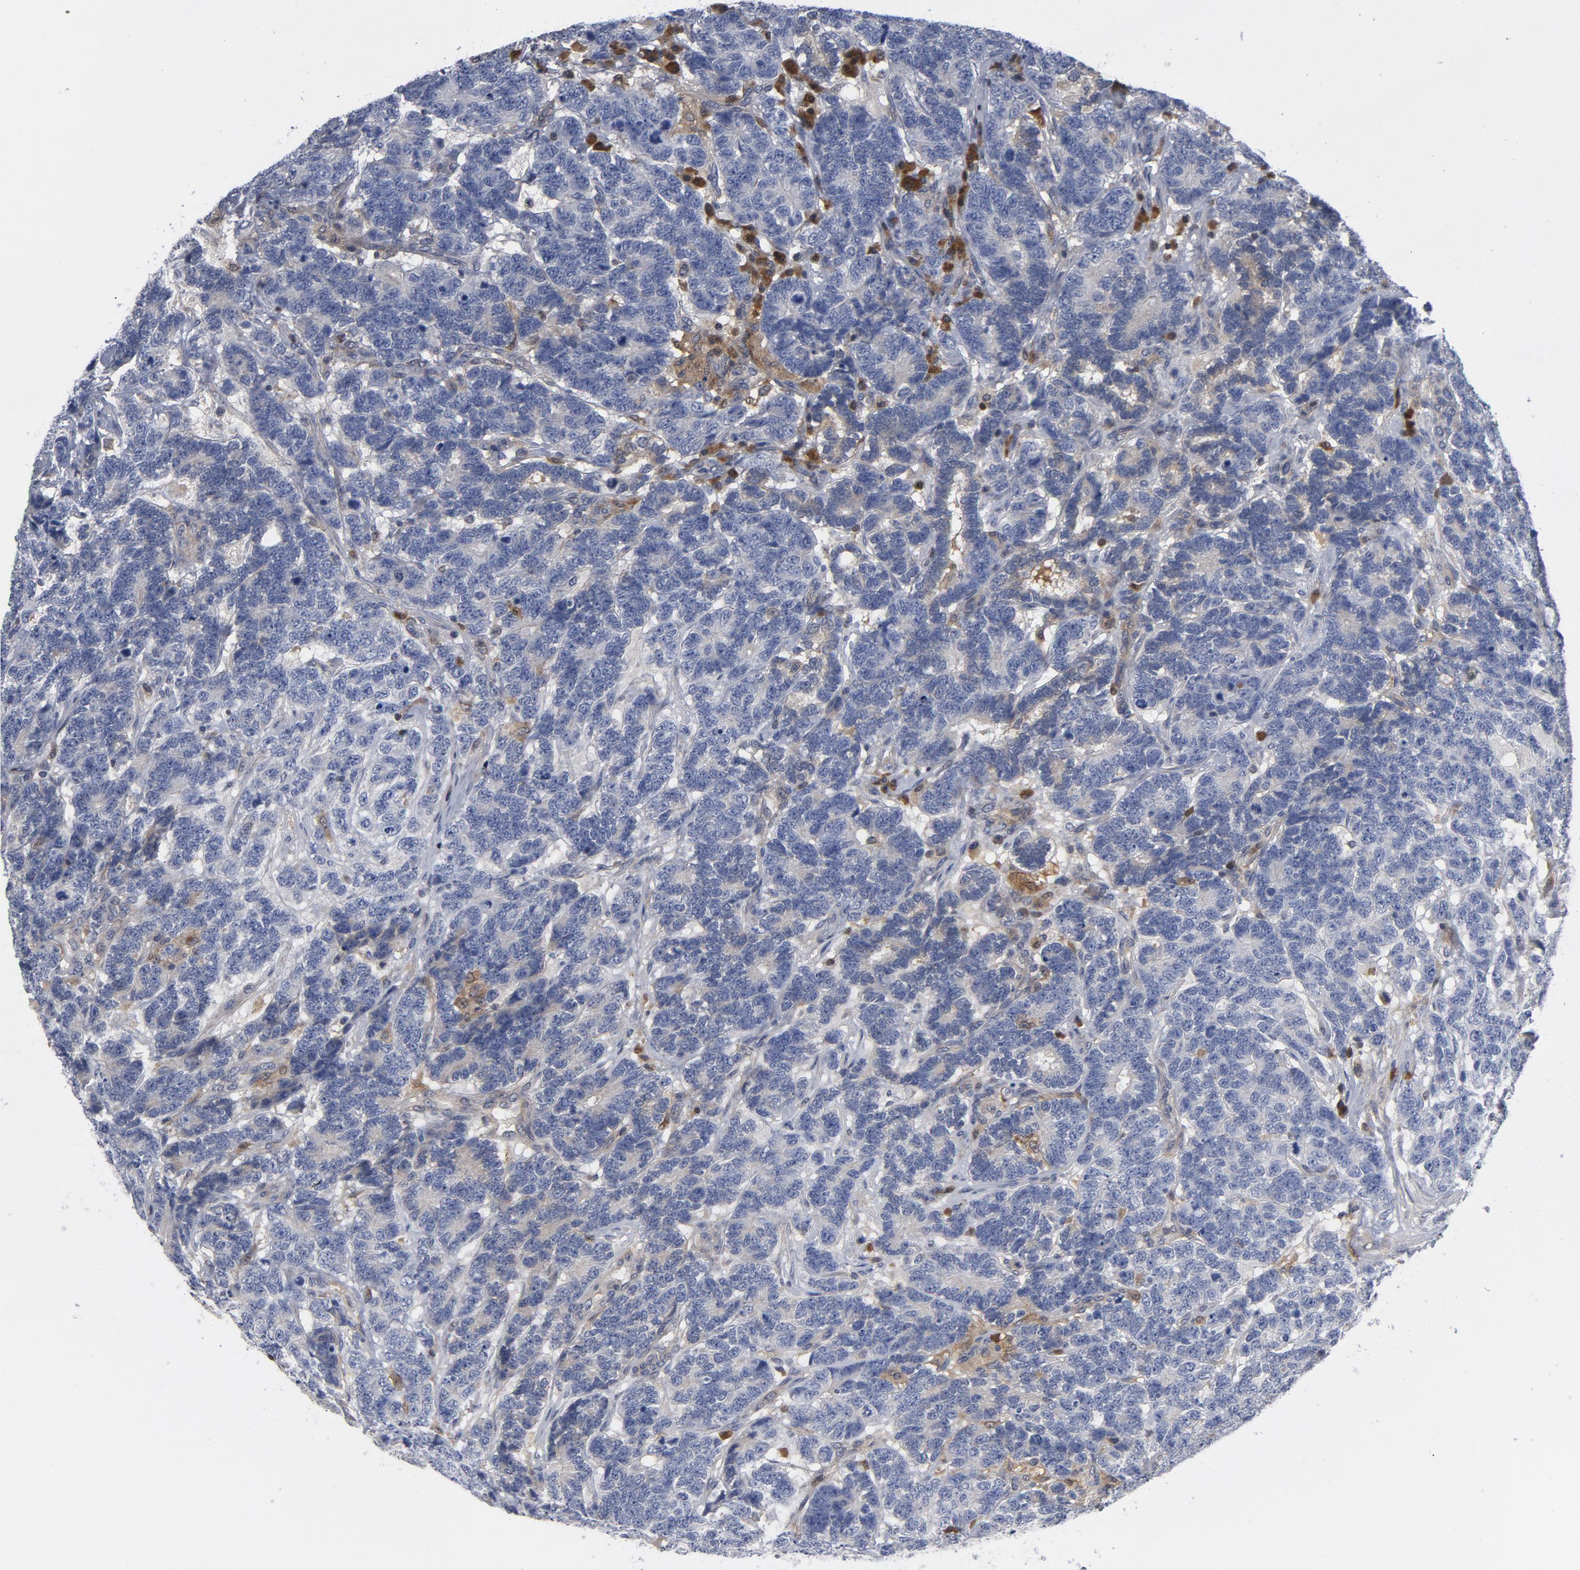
{"staining": {"intensity": "negative", "quantity": "none", "location": "none"}, "tissue": "testis cancer", "cell_type": "Tumor cells", "image_type": "cancer", "snomed": [{"axis": "morphology", "description": "Carcinoma, Embryonal, NOS"}, {"axis": "topography", "description": "Testis"}], "caption": "High power microscopy micrograph of an immunohistochemistry (IHC) image of testis cancer, revealing no significant staining in tumor cells.", "gene": "TRADD", "patient": {"sex": "male", "age": 26}}